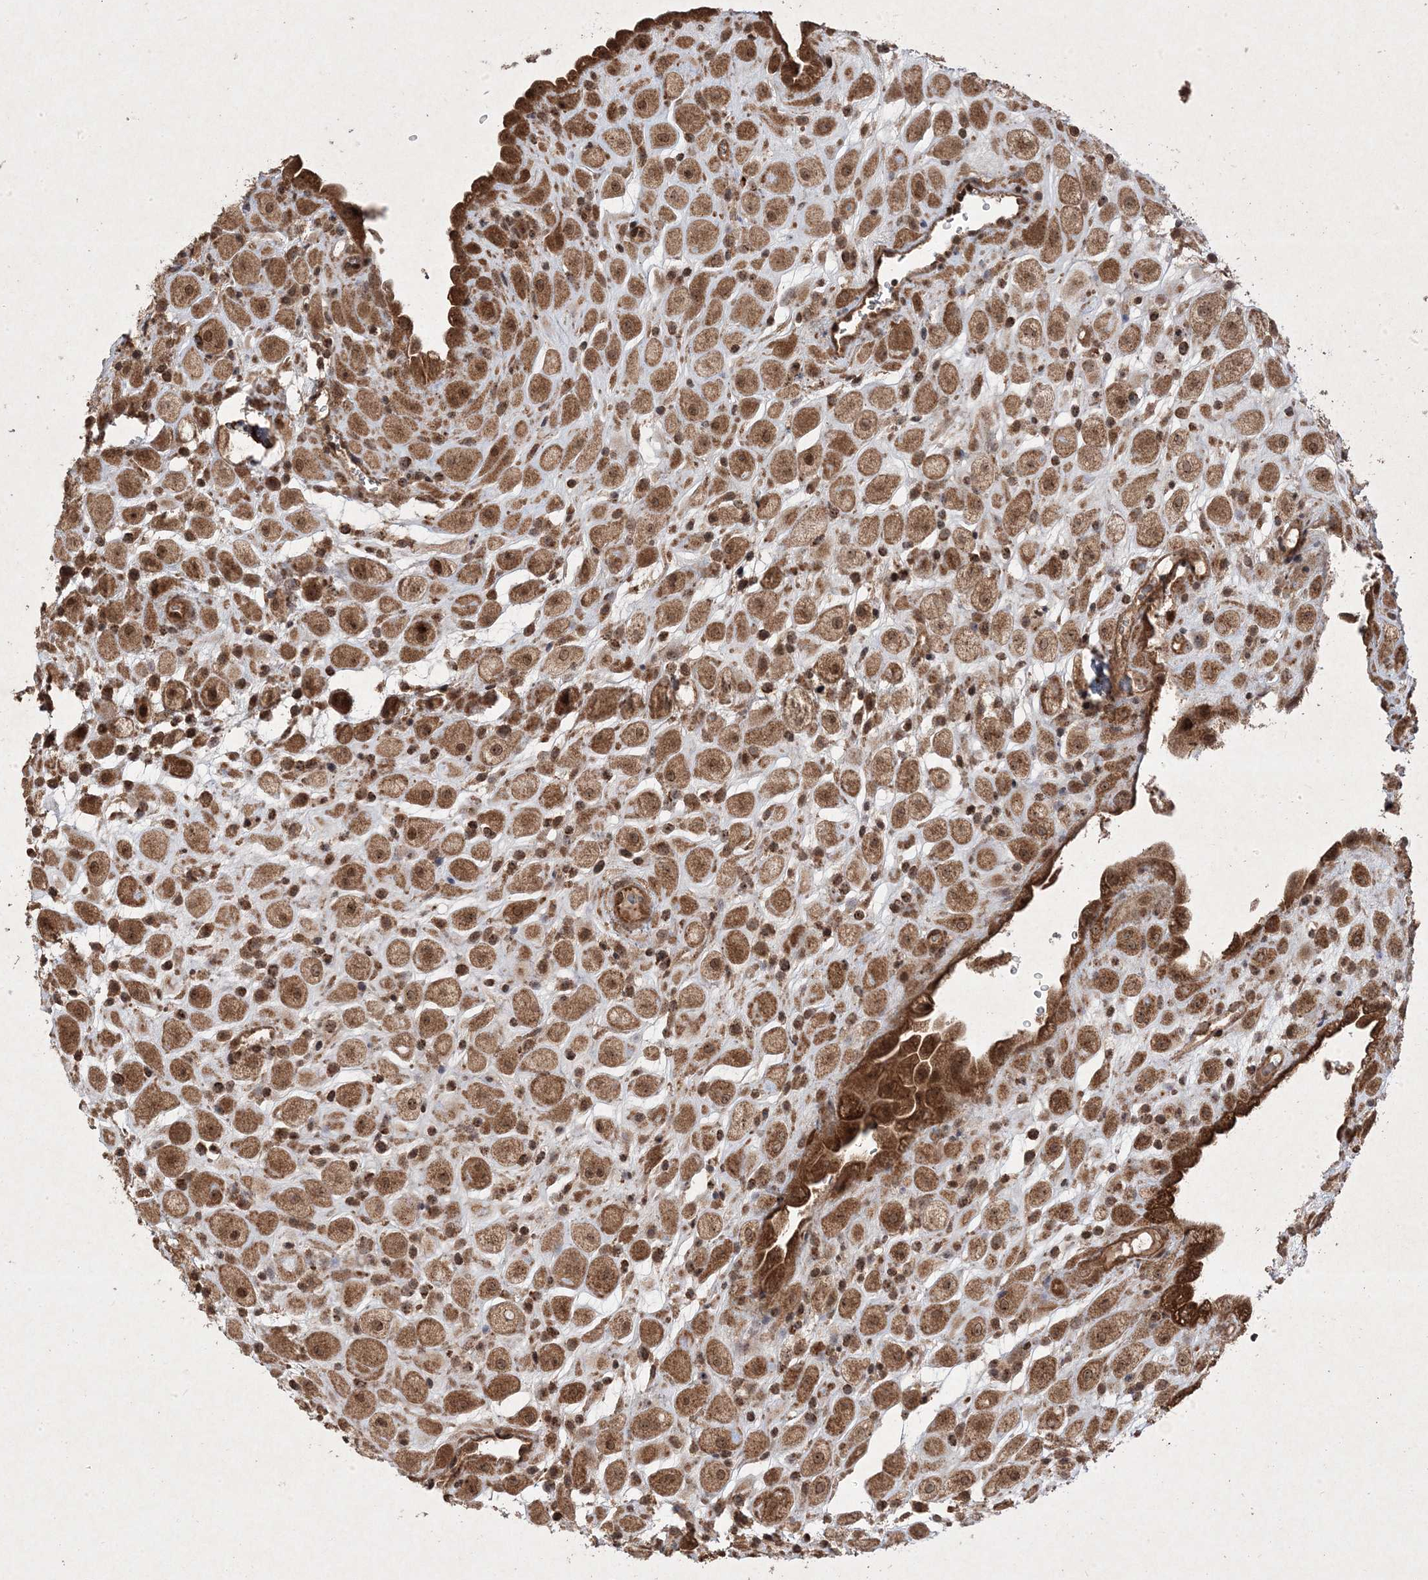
{"staining": {"intensity": "moderate", "quantity": ">75%", "location": "cytoplasmic/membranous,nuclear"}, "tissue": "placenta", "cell_type": "Decidual cells", "image_type": "normal", "snomed": [{"axis": "morphology", "description": "Normal tissue, NOS"}, {"axis": "topography", "description": "Placenta"}], "caption": "IHC micrograph of unremarkable placenta: human placenta stained using immunohistochemistry reveals medium levels of moderate protein expression localized specifically in the cytoplasmic/membranous,nuclear of decidual cells, appearing as a cytoplasmic/membranous,nuclear brown color.", "gene": "PLEKHM2", "patient": {"sex": "female", "age": 35}}